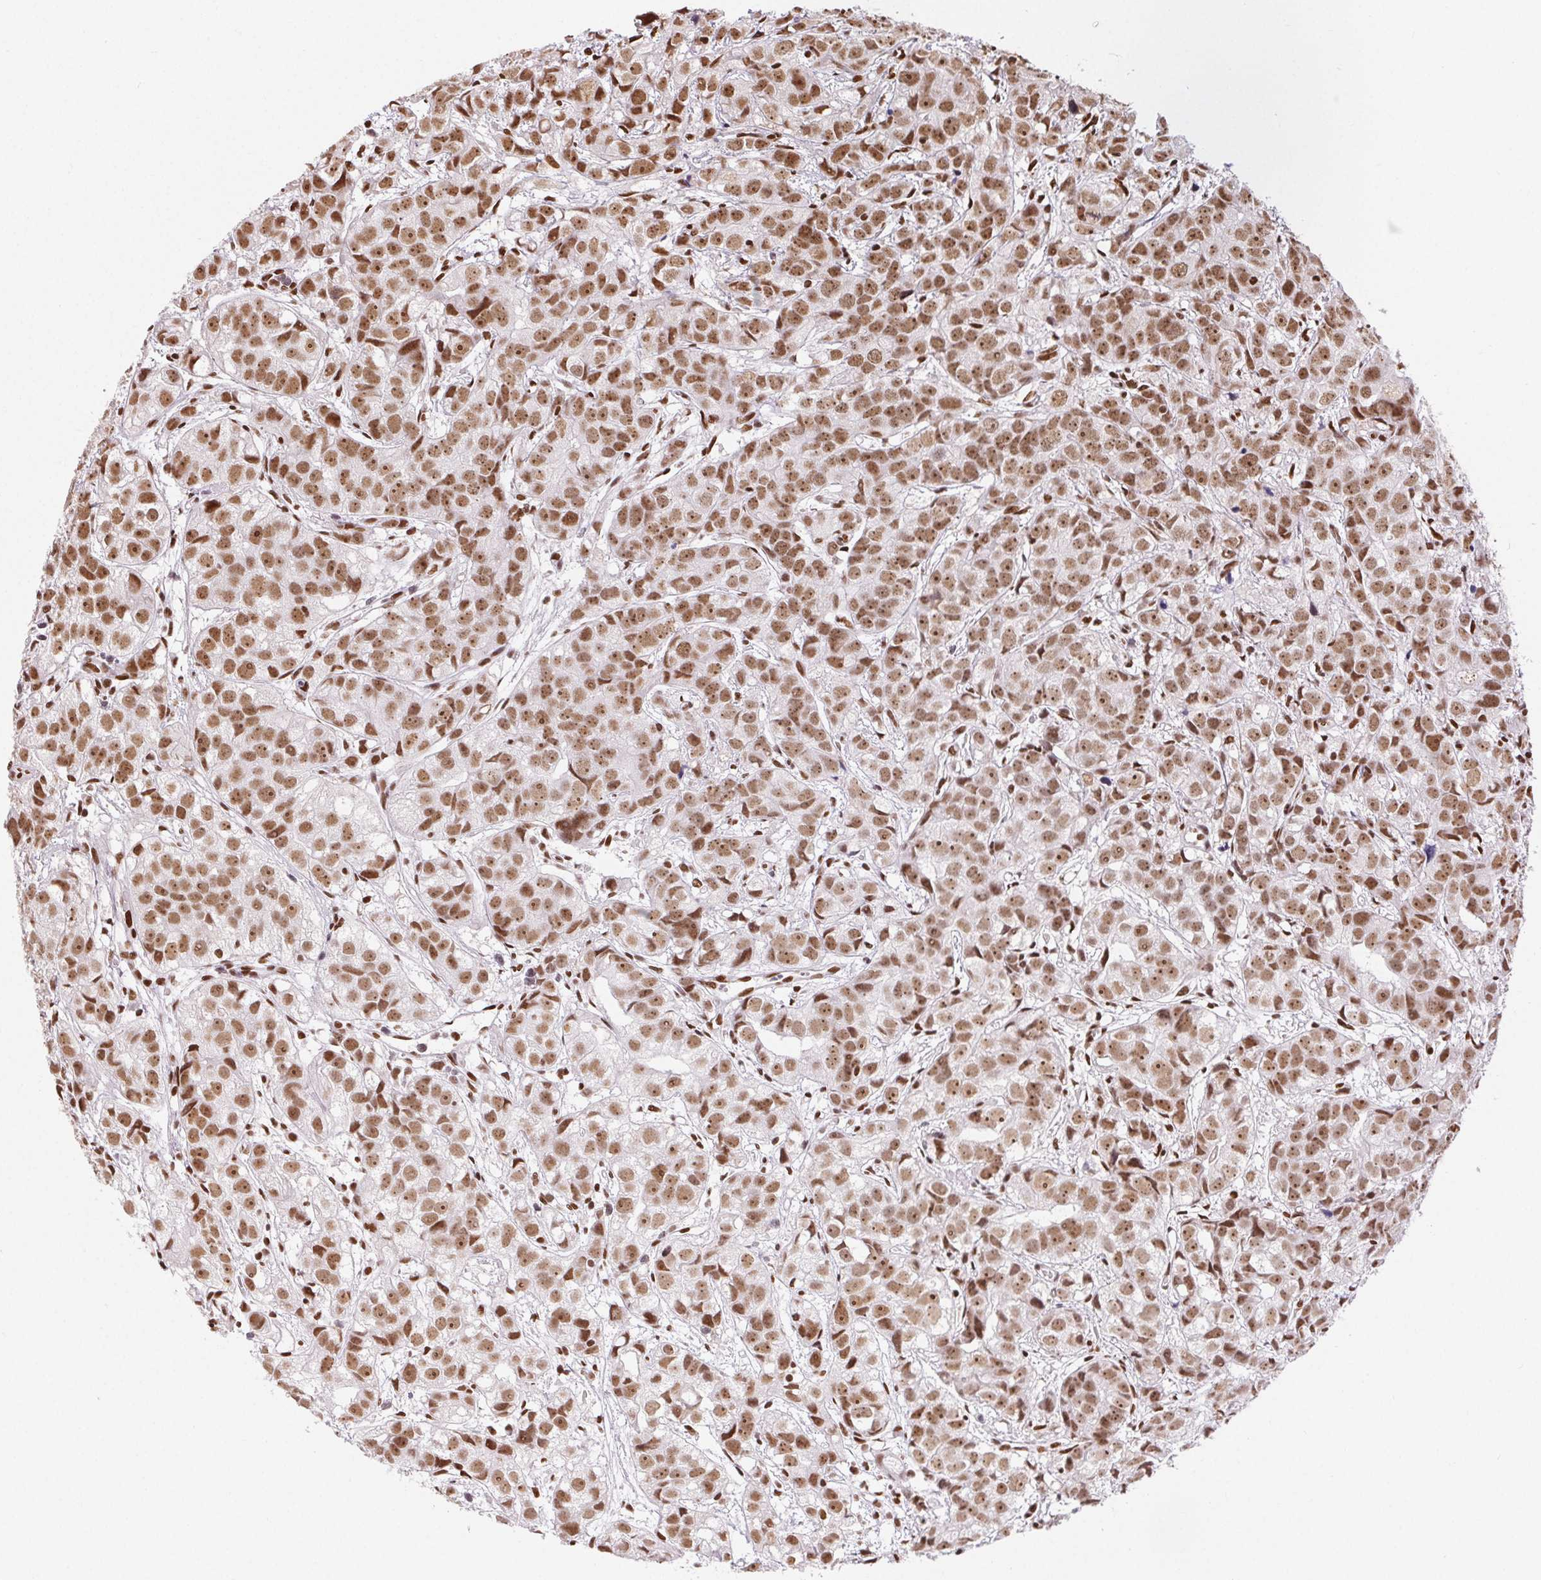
{"staining": {"intensity": "moderate", "quantity": ">75%", "location": "nuclear"}, "tissue": "prostate cancer", "cell_type": "Tumor cells", "image_type": "cancer", "snomed": [{"axis": "morphology", "description": "Adenocarcinoma, High grade"}, {"axis": "topography", "description": "Prostate"}], "caption": "Prostate high-grade adenocarcinoma was stained to show a protein in brown. There is medium levels of moderate nuclear staining in about >75% of tumor cells. The staining was performed using DAB (3,3'-diaminobenzidine), with brown indicating positive protein expression. Nuclei are stained blue with hematoxylin.", "gene": "ZNF80", "patient": {"sex": "male", "age": 68}}